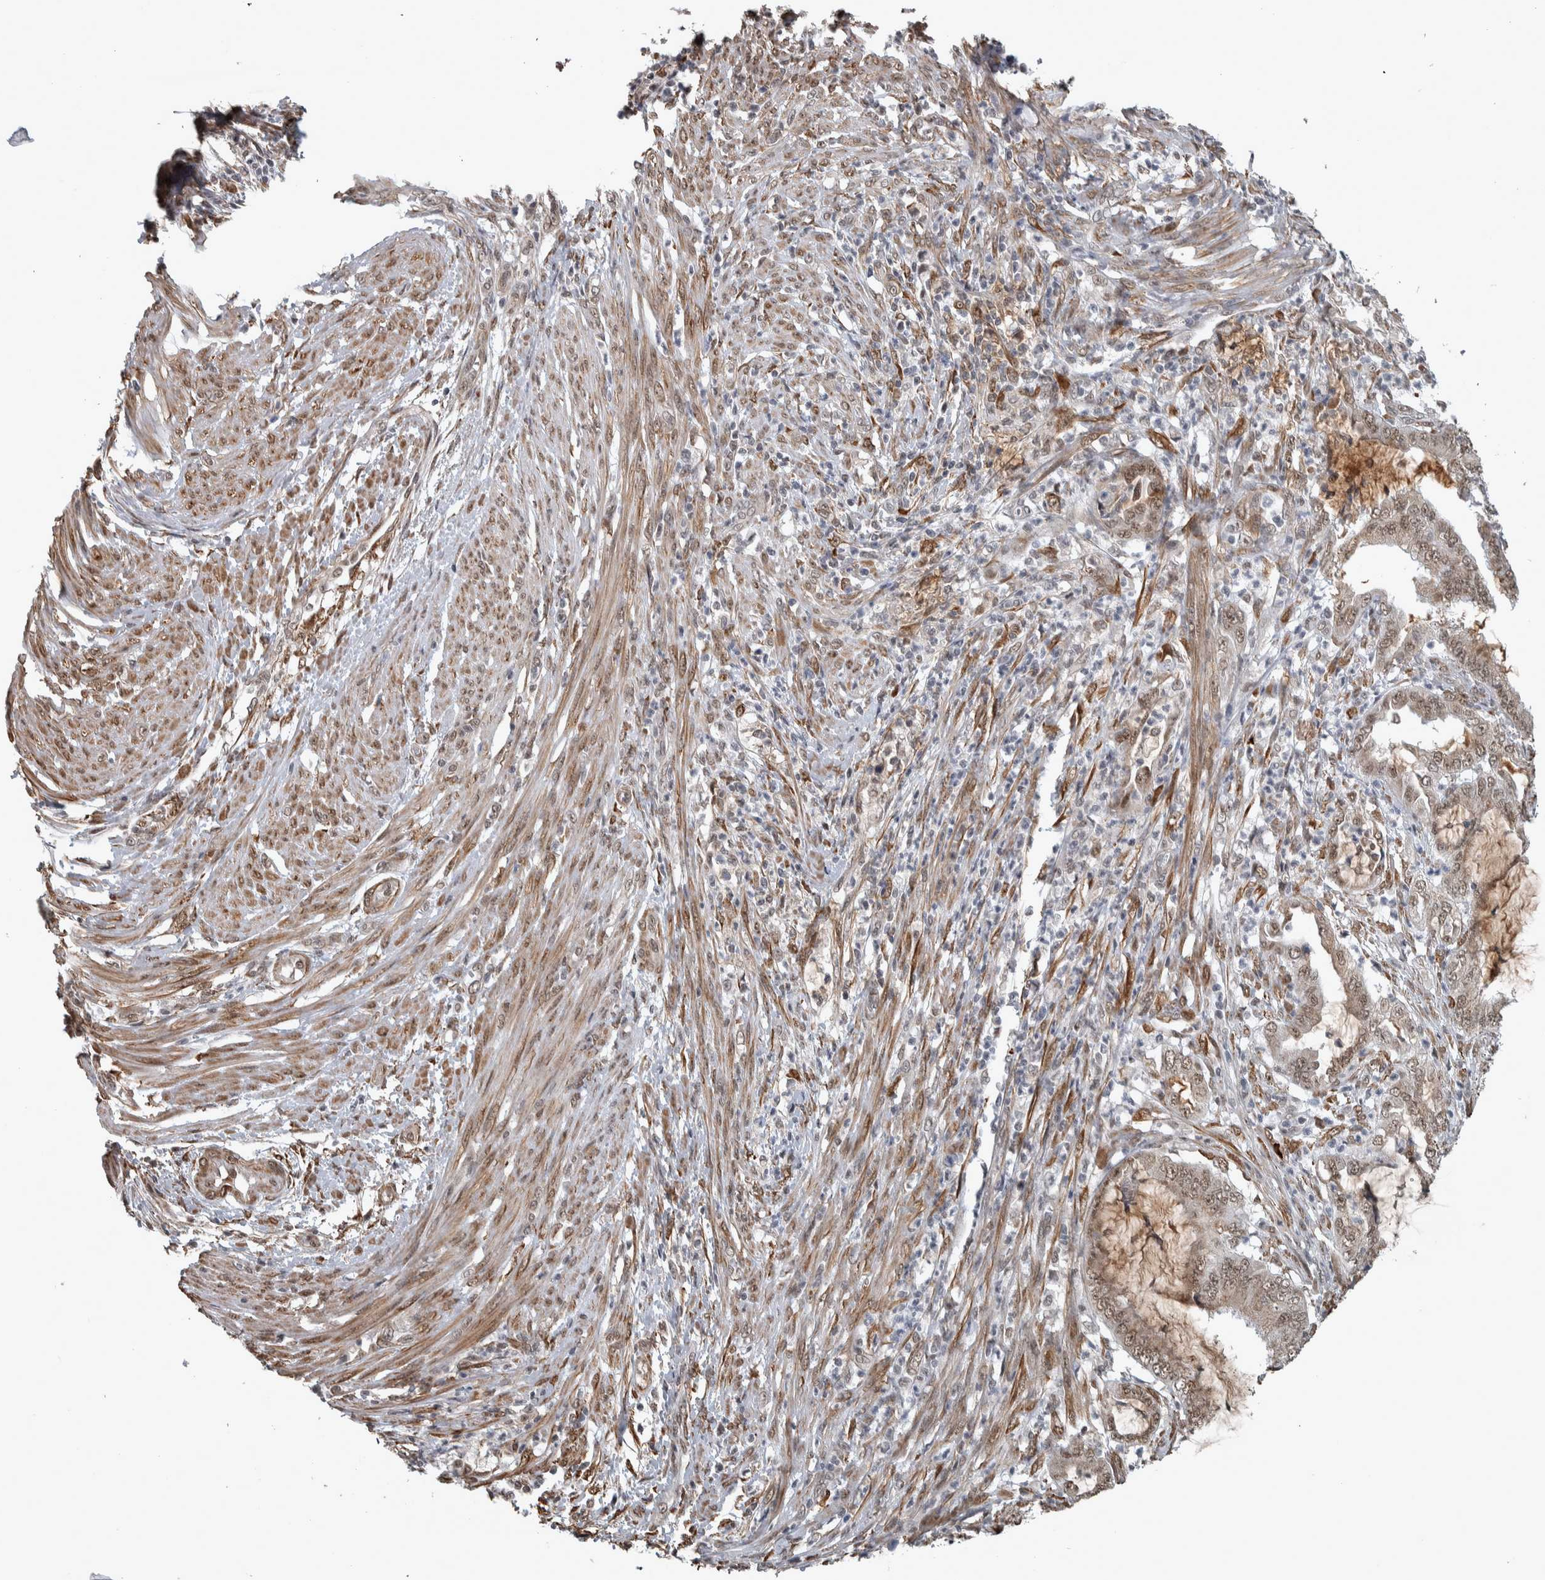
{"staining": {"intensity": "weak", "quantity": ">75%", "location": "nuclear"}, "tissue": "endometrial cancer", "cell_type": "Tumor cells", "image_type": "cancer", "snomed": [{"axis": "morphology", "description": "Adenocarcinoma, NOS"}, {"axis": "topography", "description": "Endometrium"}], "caption": "Human adenocarcinoma (endometrial) stained with a protein marker shows weak staining in tumor cells.", "gene": "DDX42", "patient": {"sex": "female", "age": 51}}